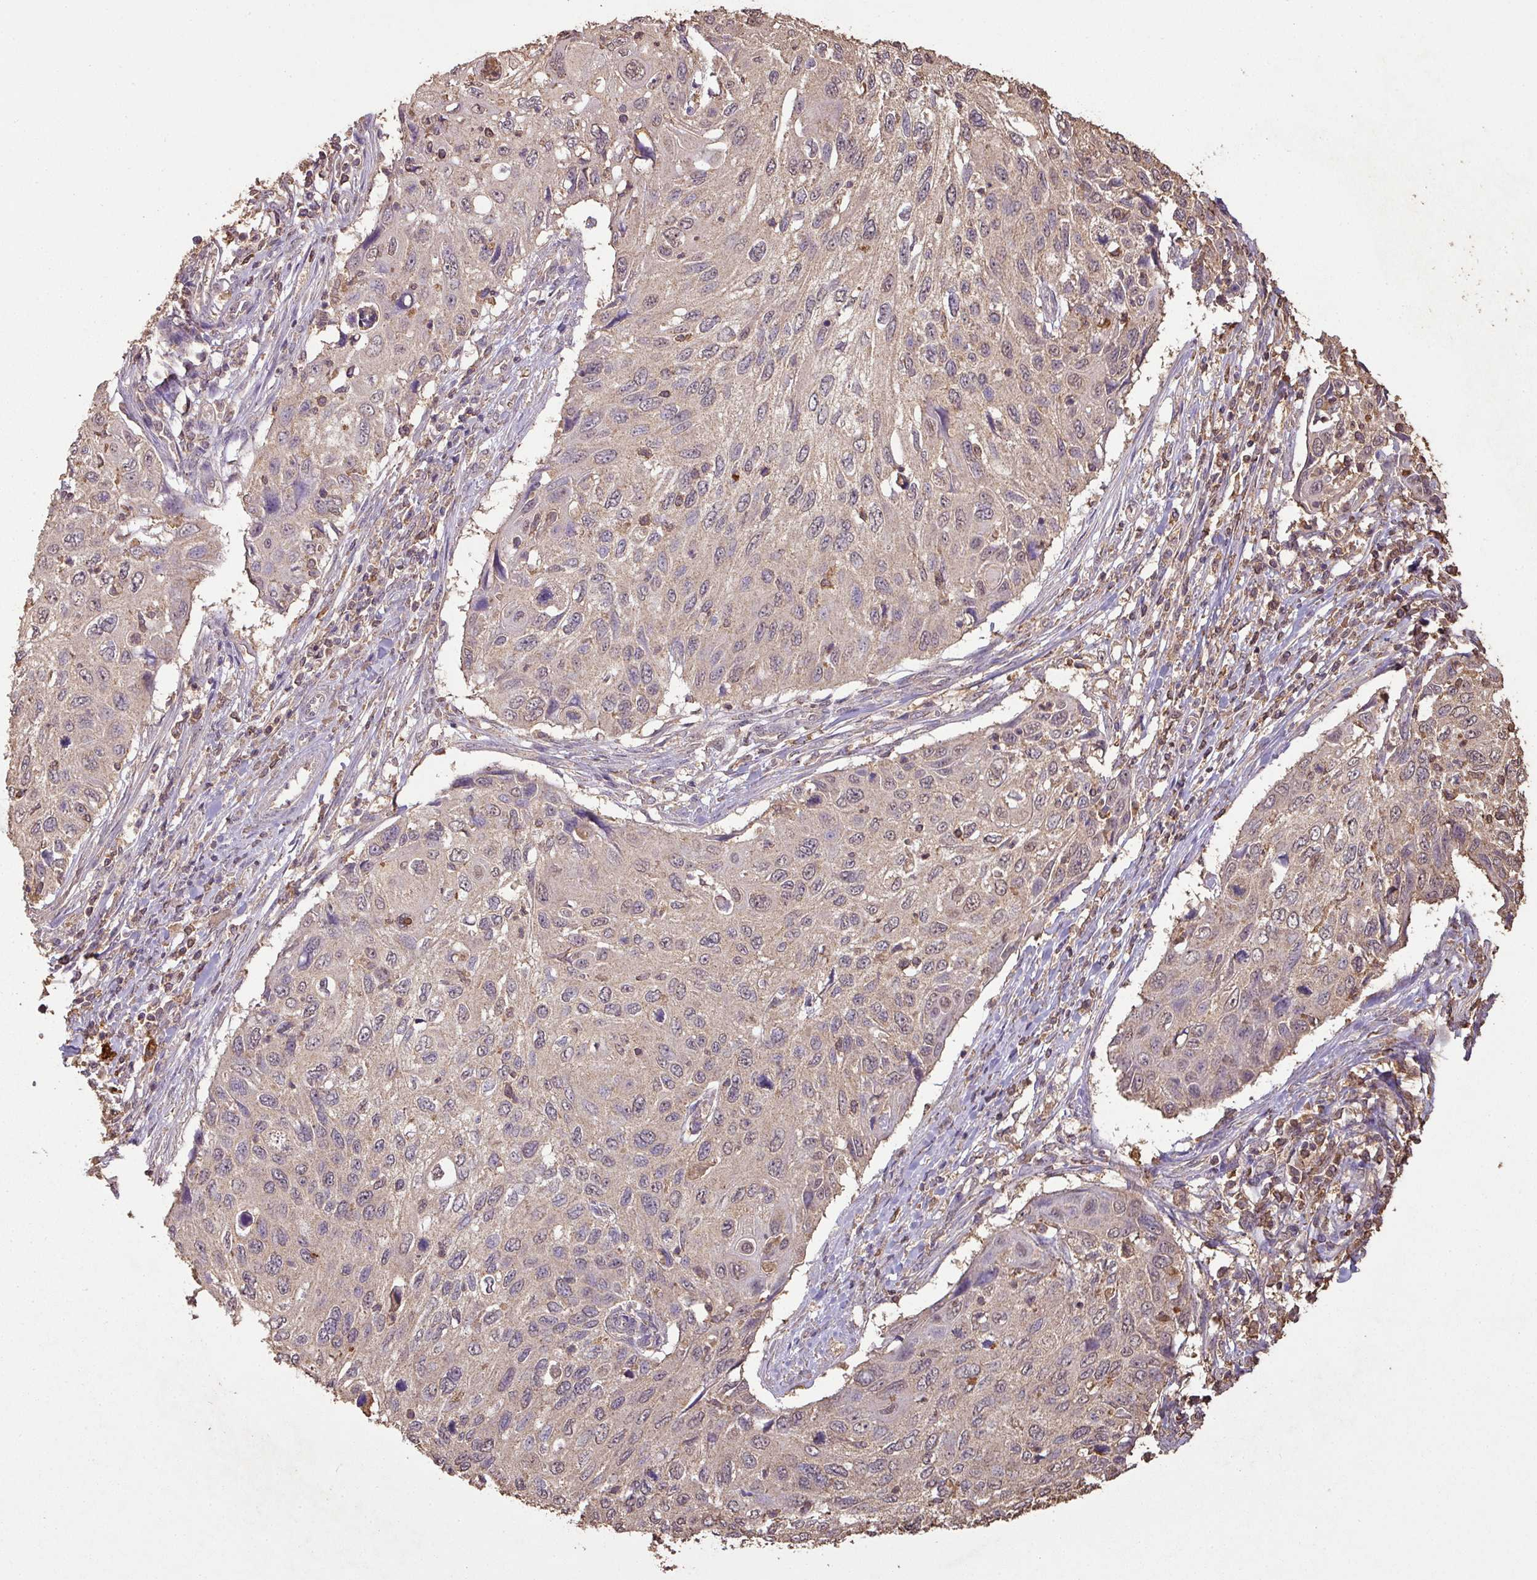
{"staining": {"intensity": "negative", "quantity": "none", "location": "none"}, "tissue": "cervical cancer", "cell_type": "Tumor cells", "image_type": "cancer", "snomed": [{"axis": "morphology", "description": "Squamous cell carcinoma, NOS"}, {"axis": "topography", "description": "Cervix"}], "caption": "Tumor cells show no significant protein staining in cervical squamous cell carcinoma. (Stains: DAB (3,3'-diaminobenzidine) IHC with hematoxylin counter stain, Microscopy: brightfield microscopy at high magnification).", "gene": "ATAT1", "patient": {"sex": "female", "age": 70}}